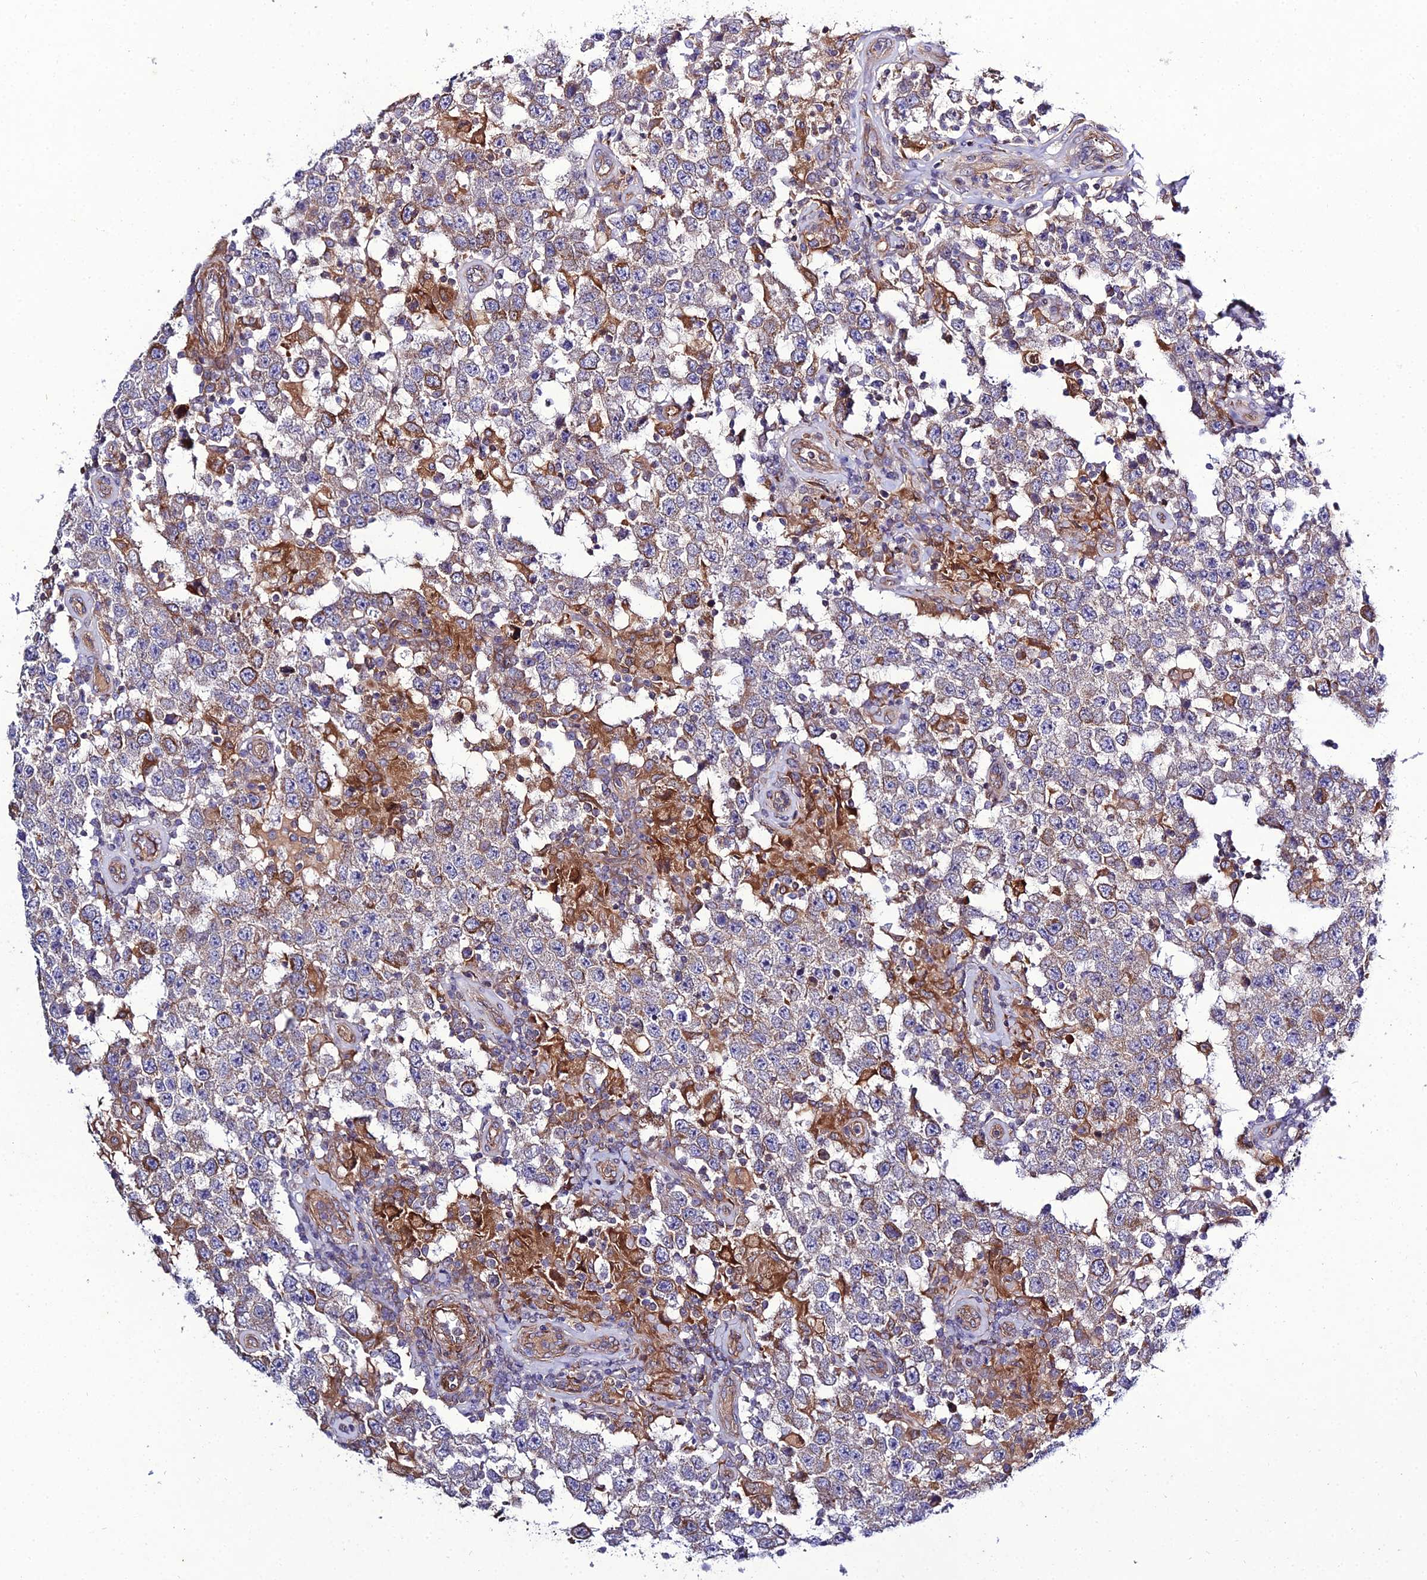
{"staining": {"intensity": "moderate", "quantity": "<25%", "location": "cytoplasmic/membranous"}, "tissue": "testis cancer", "cell_type": "Tumor cells", "image_type": "cancer", "snomed": [{"axis": "morphology", "description": "Normal tissue, NOS"}, {"axis": "morphology", "description": "Urothelial carcinoma, High grade"}, {"axis": "morphology", "description": "Seminoma, NOS"}, {"axis": "morphology", "description": "Carcinoma, Embryonal, NOS"}, {"axis": "topography", "description": "Urinary bladder"}, {"axis": "topography", "description": "Testis"}], "caption": "There is low levels of moderate cytoplasmic/membranous staining in tumor cells of testis cancer, as demonstrated by immunohistochemical staining (brown color).", "gene": "ARL6IP1", "patient": {"sex": "male", "age": 41}}